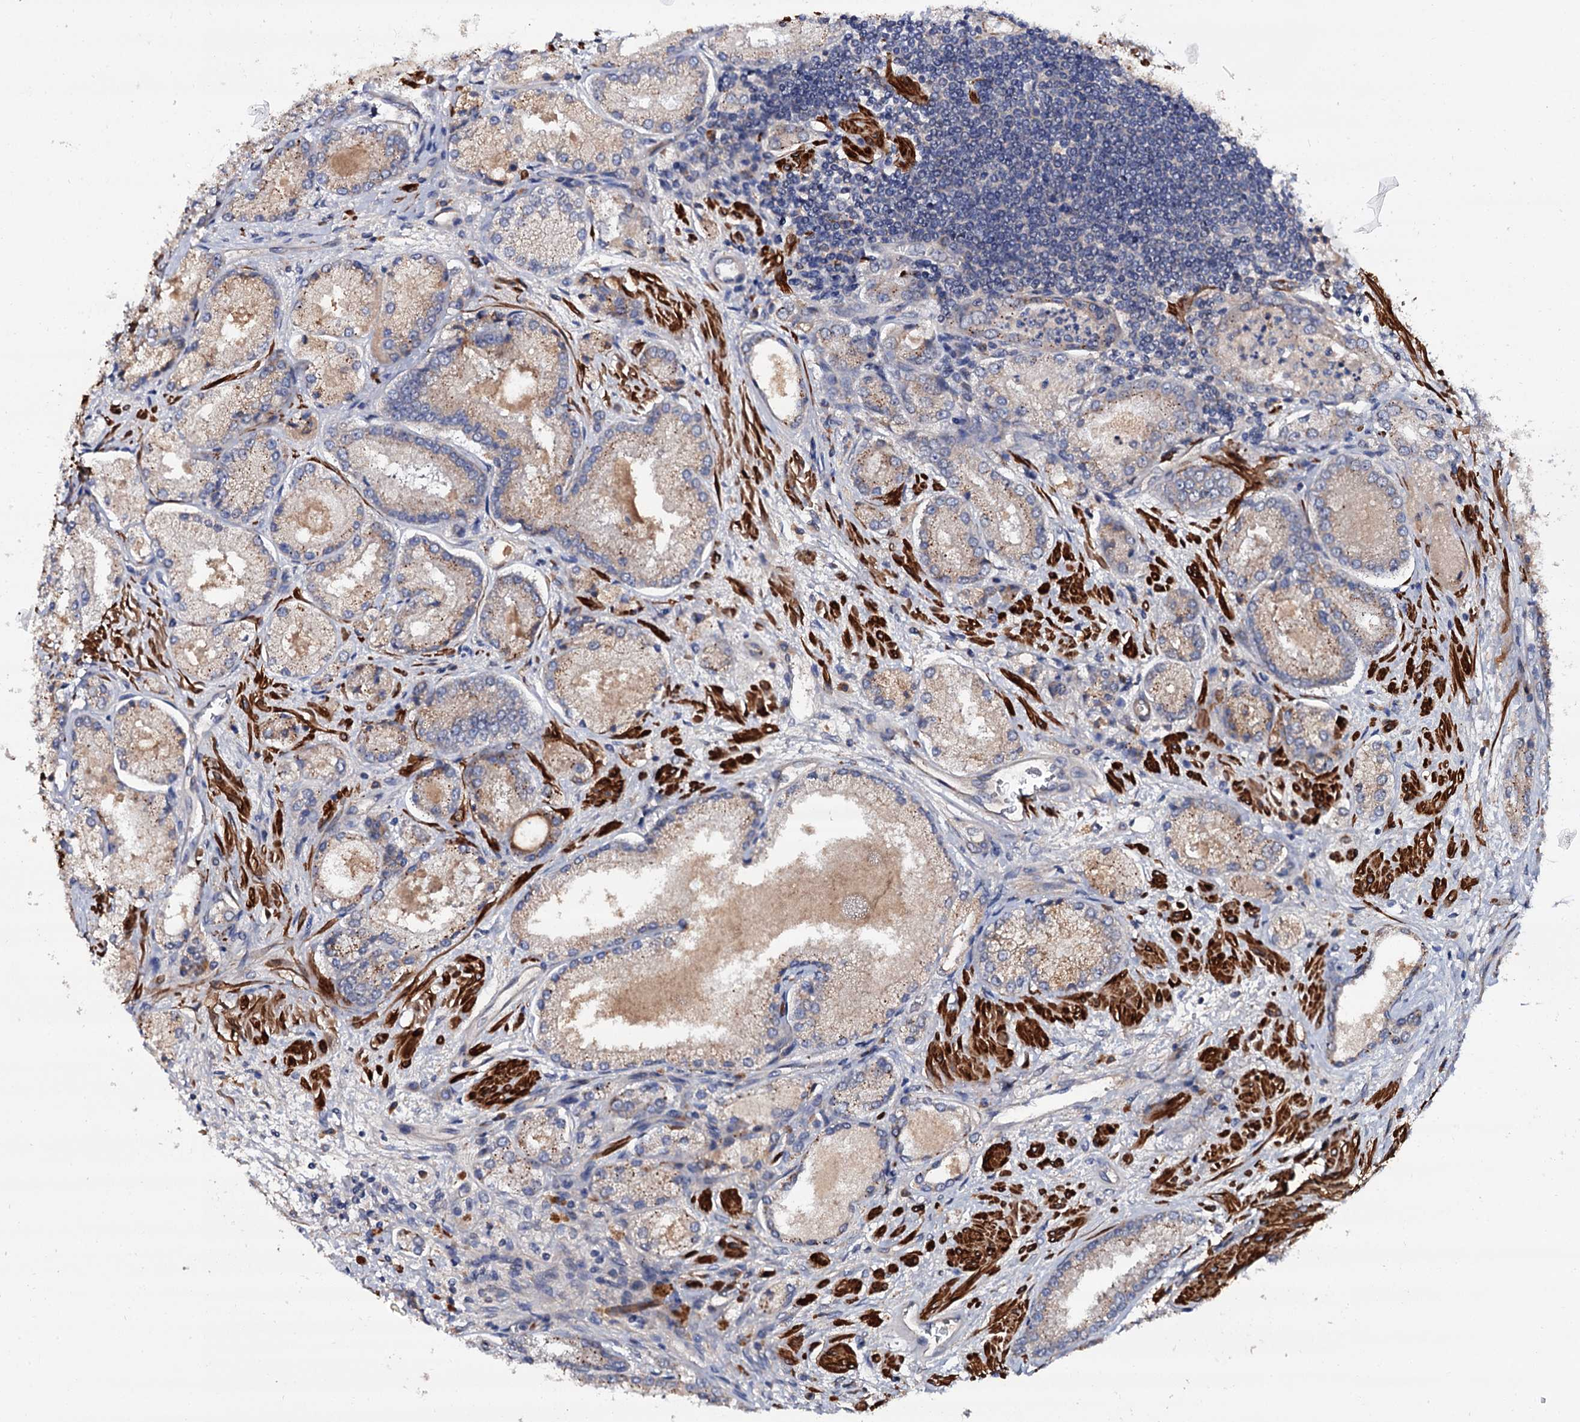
{"staining": {"intensity": "weak", "quantity": "25%-75%", "location": "cytoplasmic/membranous"}, "tissue": "prostate cancer", "cell_type": "Tumor cells", "image_type": "cancer", "snomed": [{"axis": "morphology", "description": "Adenocarcinoma, Low grade"}, {"axis": "topography", "description": "Prostate"}], "caption": "An image showing weak cytoplasmic/membranous positivity in approximately 25%-75% of tumor cells in prostate adenocarcinoma (low-grade), as visualized by brown immunohistochemical staining.", "gene": "ISM2", "patient": {"sex": "male", "age": 74}}